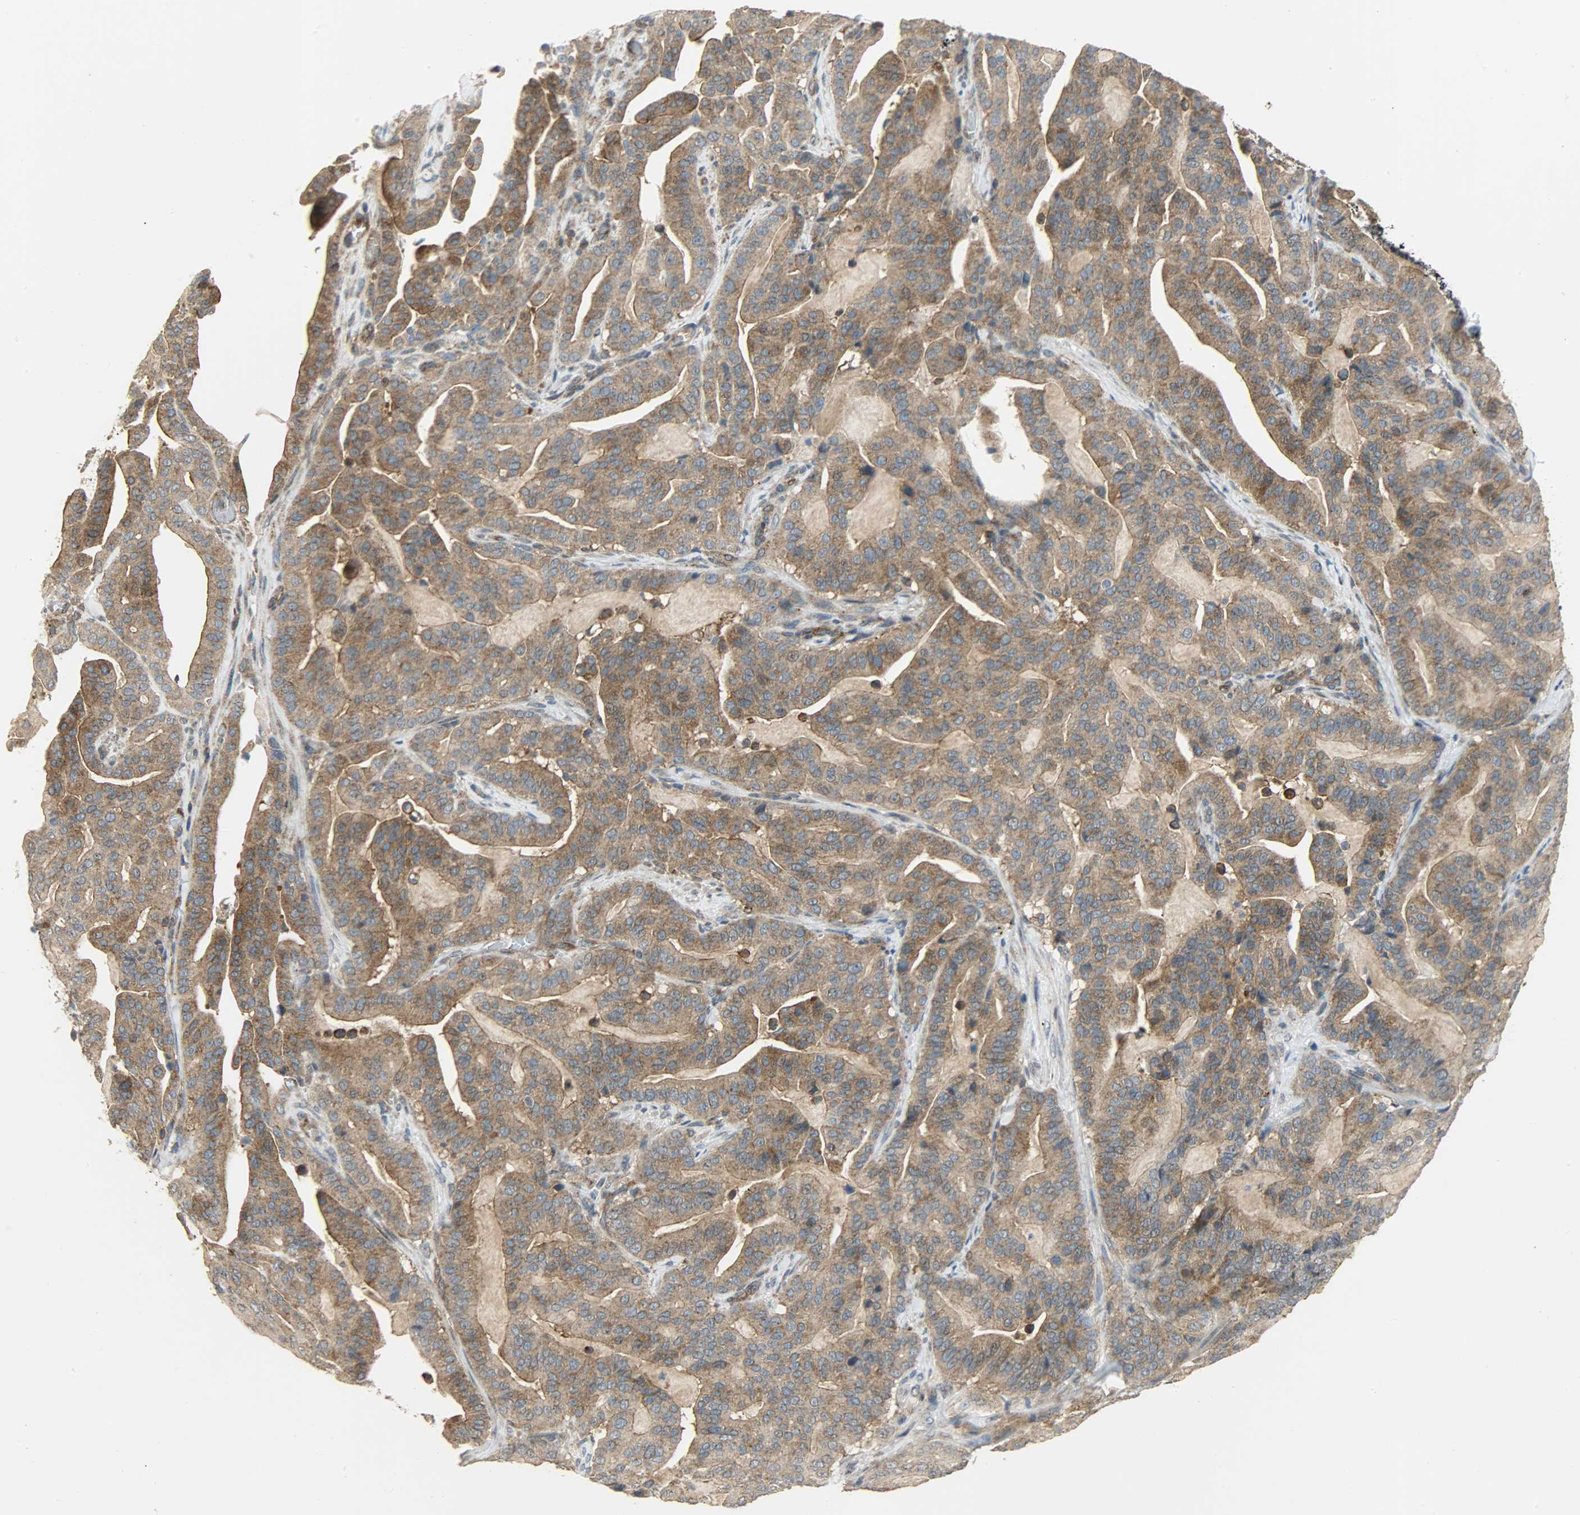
{"staining": {"intensity": "strong", "quantity": ">75%", "location": "cytoplasmic/membranous"}, "tissue": "pancreatic cancer", "cell_type": "Tumor cells", "image_type": "cancer", "snomed": [{"axis": "morphology", "description": "Adenocarcinoma, NOS"}, {"axis": "topography", "description": "Pancreas"}], "caption": "High-magnification brightfield microscopy of pancreatic cancer (adenocarcinoma) stained with DAB (3,3'-diaminobenzidine) (brown) and counterstained with hematoxylin (blue). tumor cells exhibit strong cytoplasmic/membranous staining is identified in about>75% of cells. (brown staining indicates protein expression, while blue staining denotes nuclei).", "gene": "GIT2", "patient": {"sex": "male", "age": 63}}